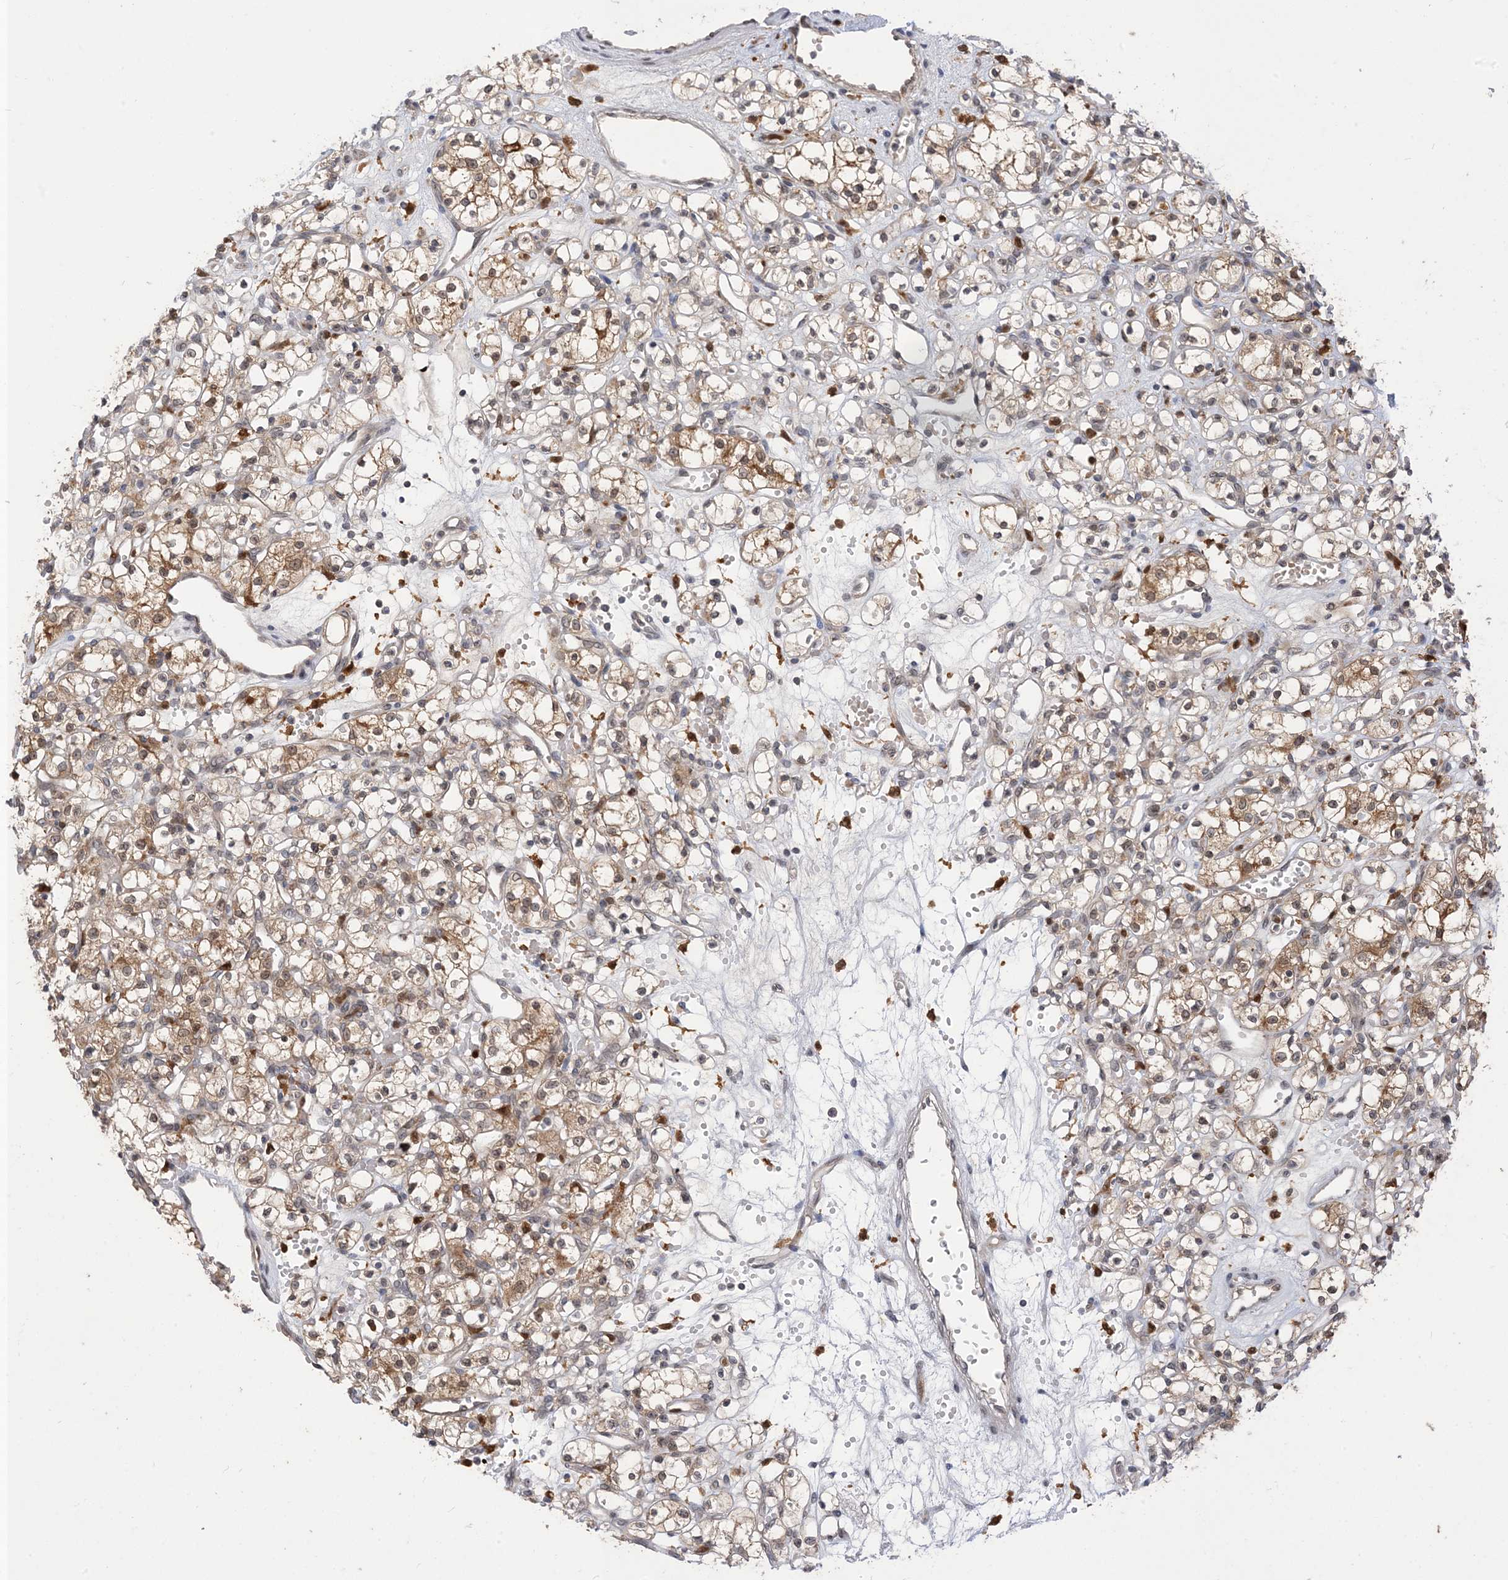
{"staining": {"intensity": "moderate", "quantity": "25%-75%", "location": "cytoplasmic/membranous"}, "tissue": "renal cancer", "cell_type": "Tumor cells", "image_type": "cancer", "snomed": [{"axis": "morphology", "description": "Adenocarcinoma, NOS"}, {"axis": "topography", "description": "Kidney"}], "caption": "Tumor cells demonstrate moderate cytoplasmic/membranous staining in approximately 25%-75% of cells in renal cancer (adenocarcinoma).", "gene": "NAGK", "patient": {"sex": "female", "age": 59}}